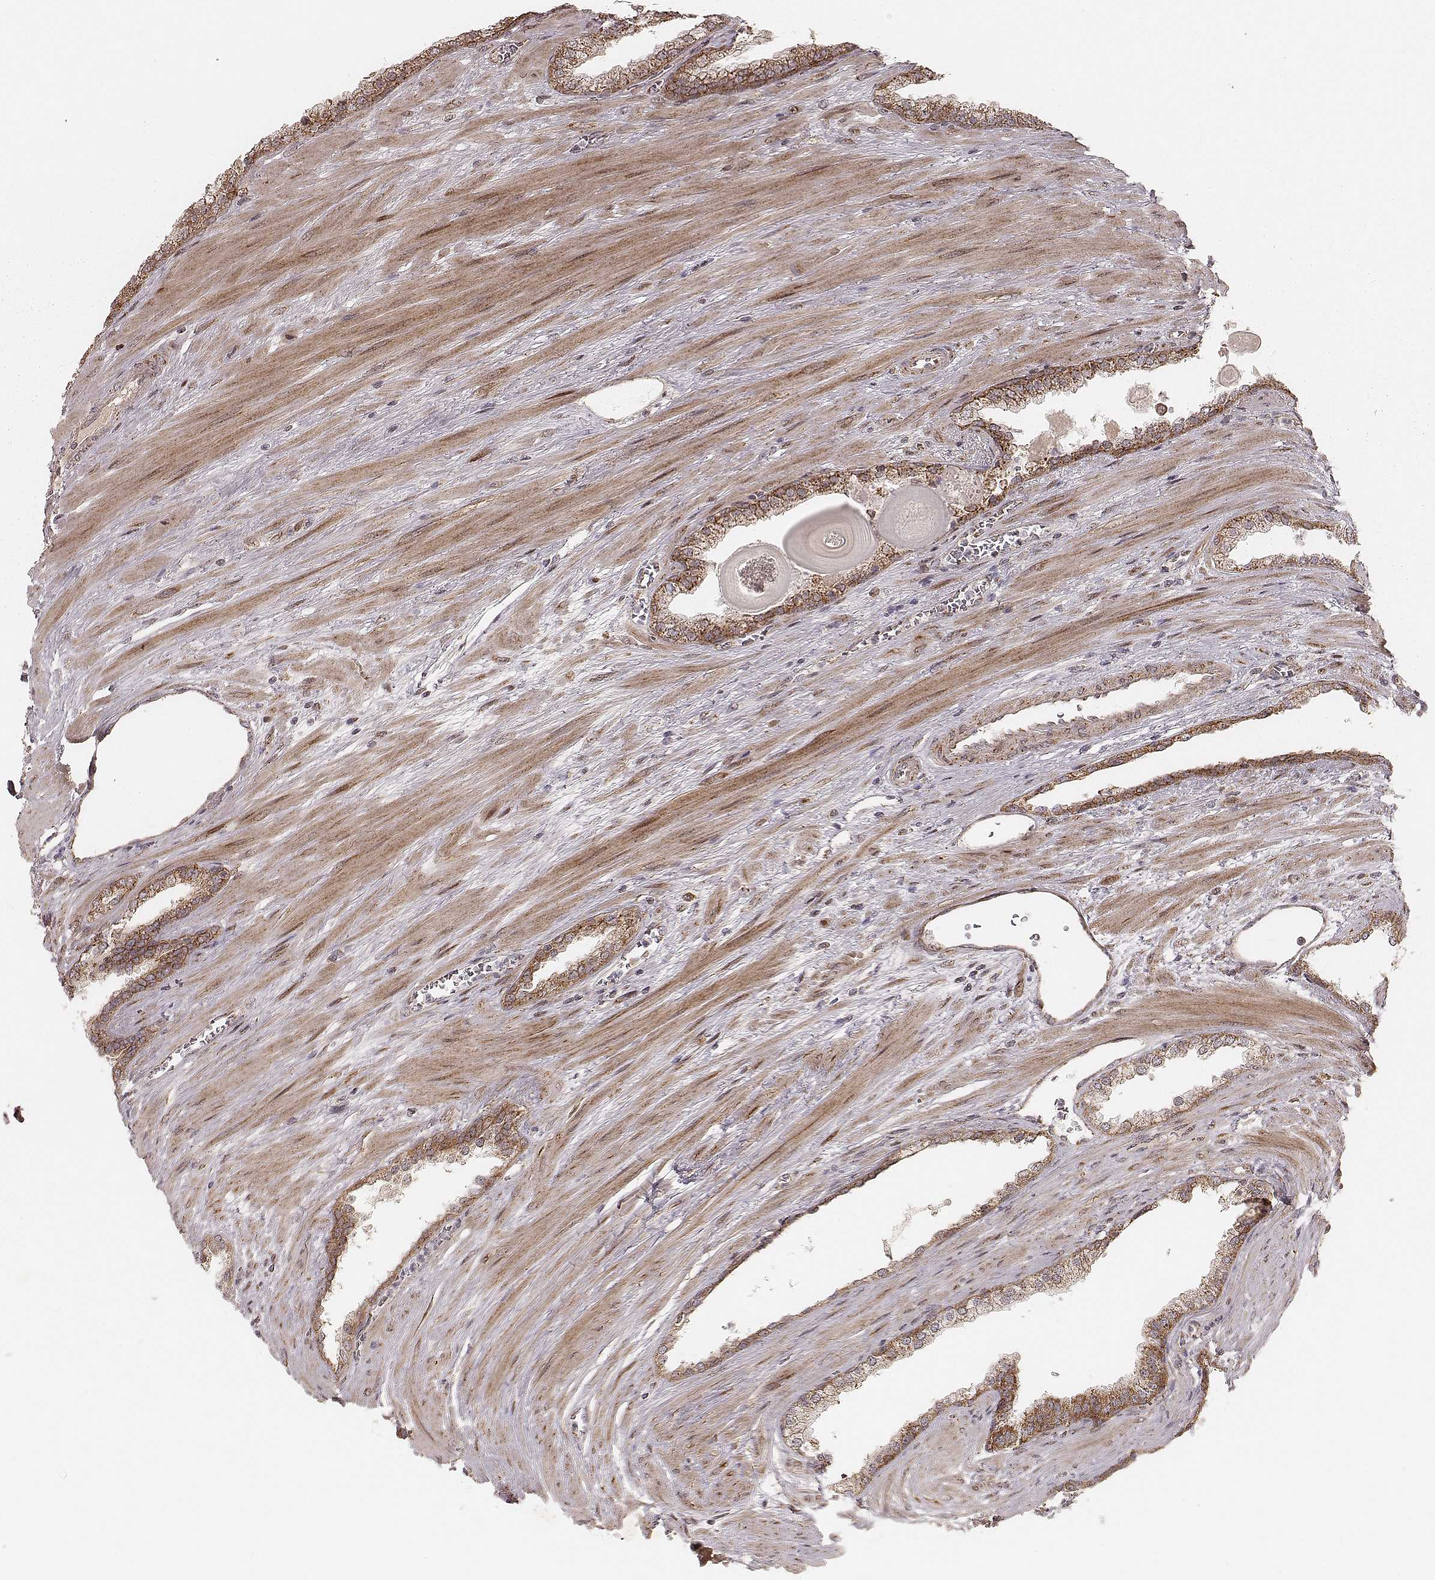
{"staining": {"intensity": "moderate", "quantity": ">75%", "location": "cytoplasmic/membranous"}, "tissue": "prostate cancer", "cell_type": "Tumor cells", "image_type": "cancer", "snomed": [{"axis": "morphology", "description": "Adenocarcinoma, NOS"}, {"axis": "topography", "description": "Prostate"}], "caption": "Protein analysis of prostate cancer tissue demonstrates moderate cytoplasmic/membranous expression in approximately >75% of tumor cells.", "gene": "NDUFA7", "patient": {"sex": "male", "age": 67}}